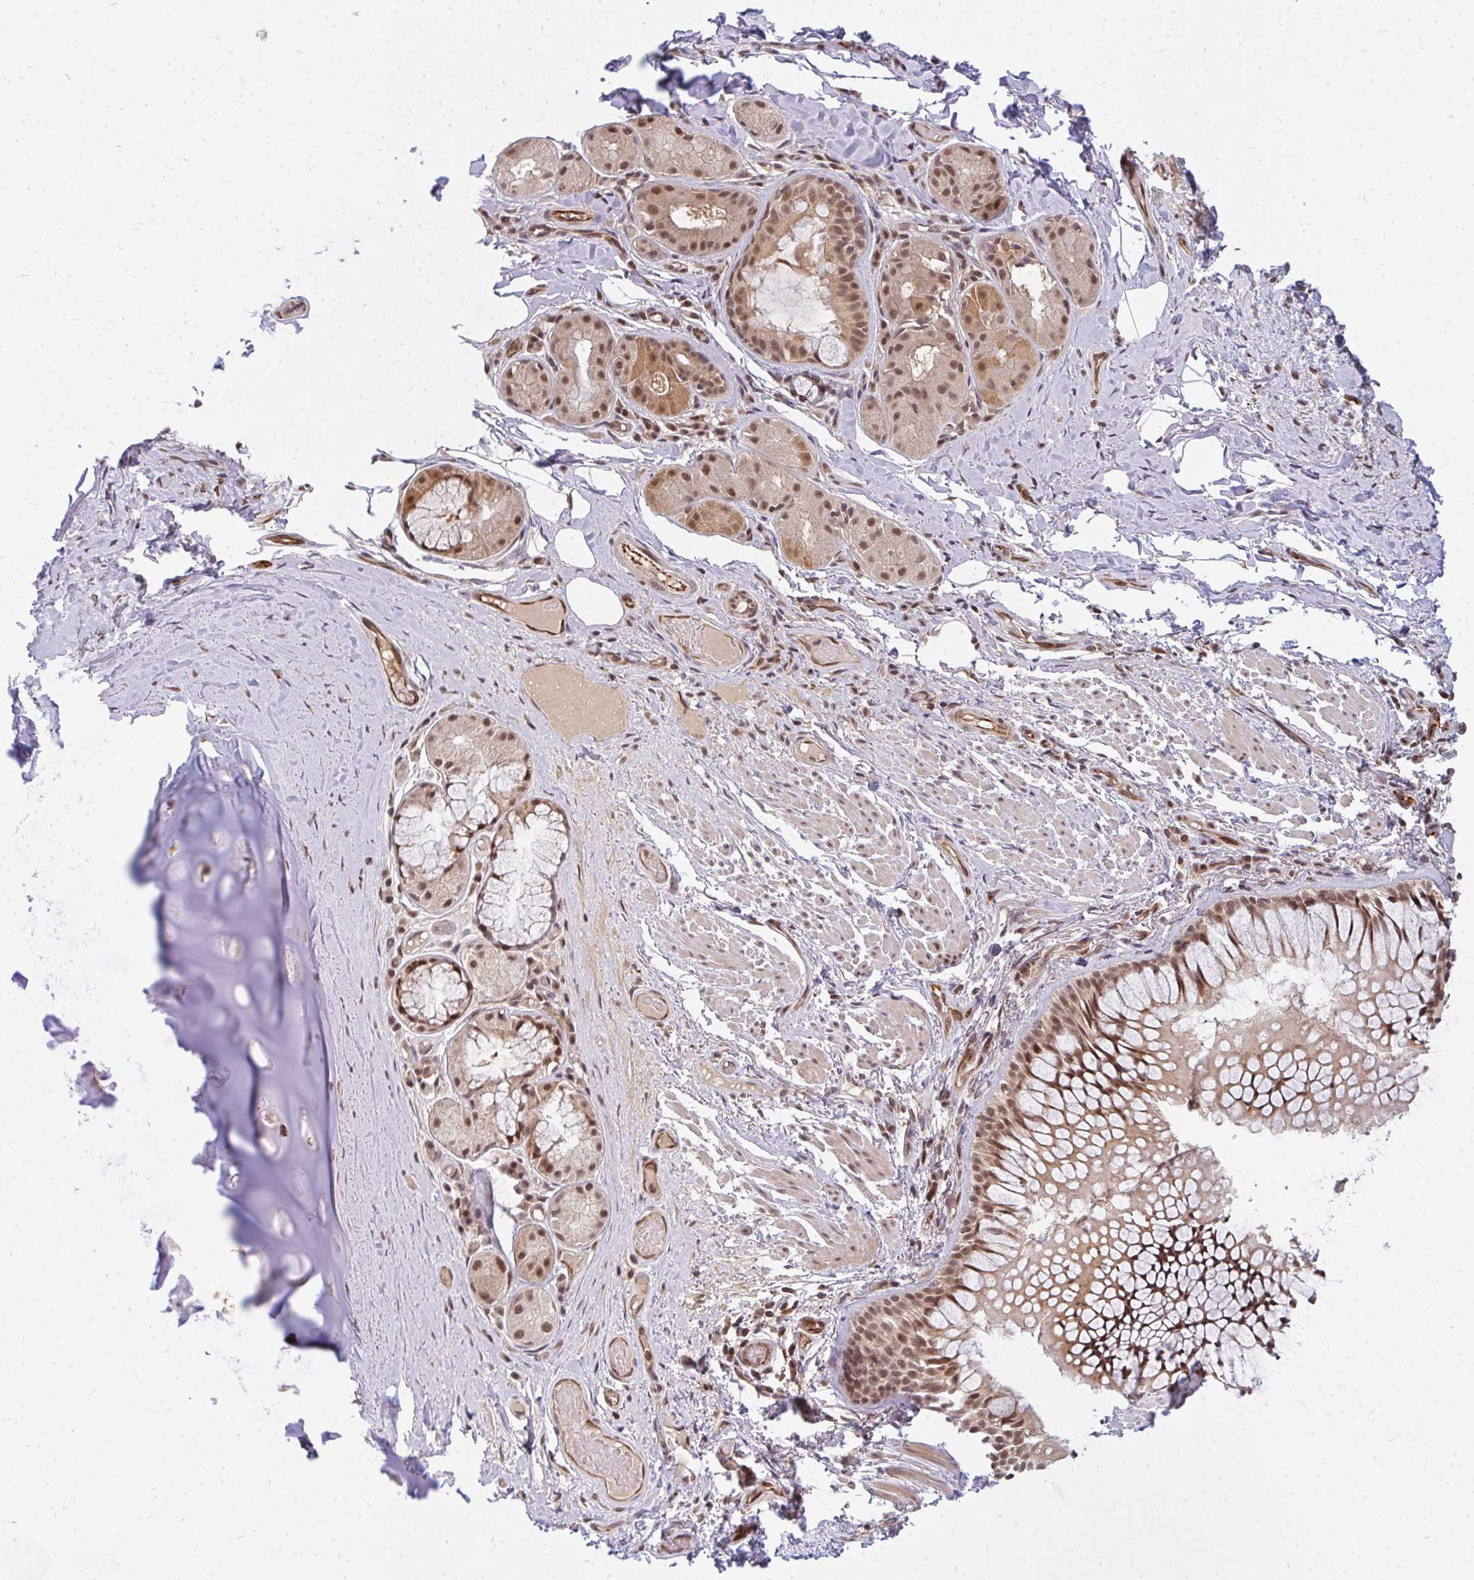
{"staining": {"intensity": "weak", "quantity": "25%-75%", "location": "cytoplasmic/membranous"}, "tissue": "adipose tissue", "cell_type": "Adipocytes", "image_type": "normal", "snomed": [{"axis": "morphology", "description": "Normal tissue, NOS"}, {"axis": "topography", "description": "Cartilage tissue"}, {"axis": "topography", "description": "Bronchus"}], "caption": "Protein analysis of benign adipose tissue reveals weak cytoplasmic/membranous staining in approximately 25%-75% of adipocytes. The protein is stained brown, and the nuclei are stained in blue (DAB (3,3'-diaminobenzidine) IHC with brightfield microscopy, high magnification).", "gene": "GTF3C6", "patient": {"sex": "male", "age": 64}}